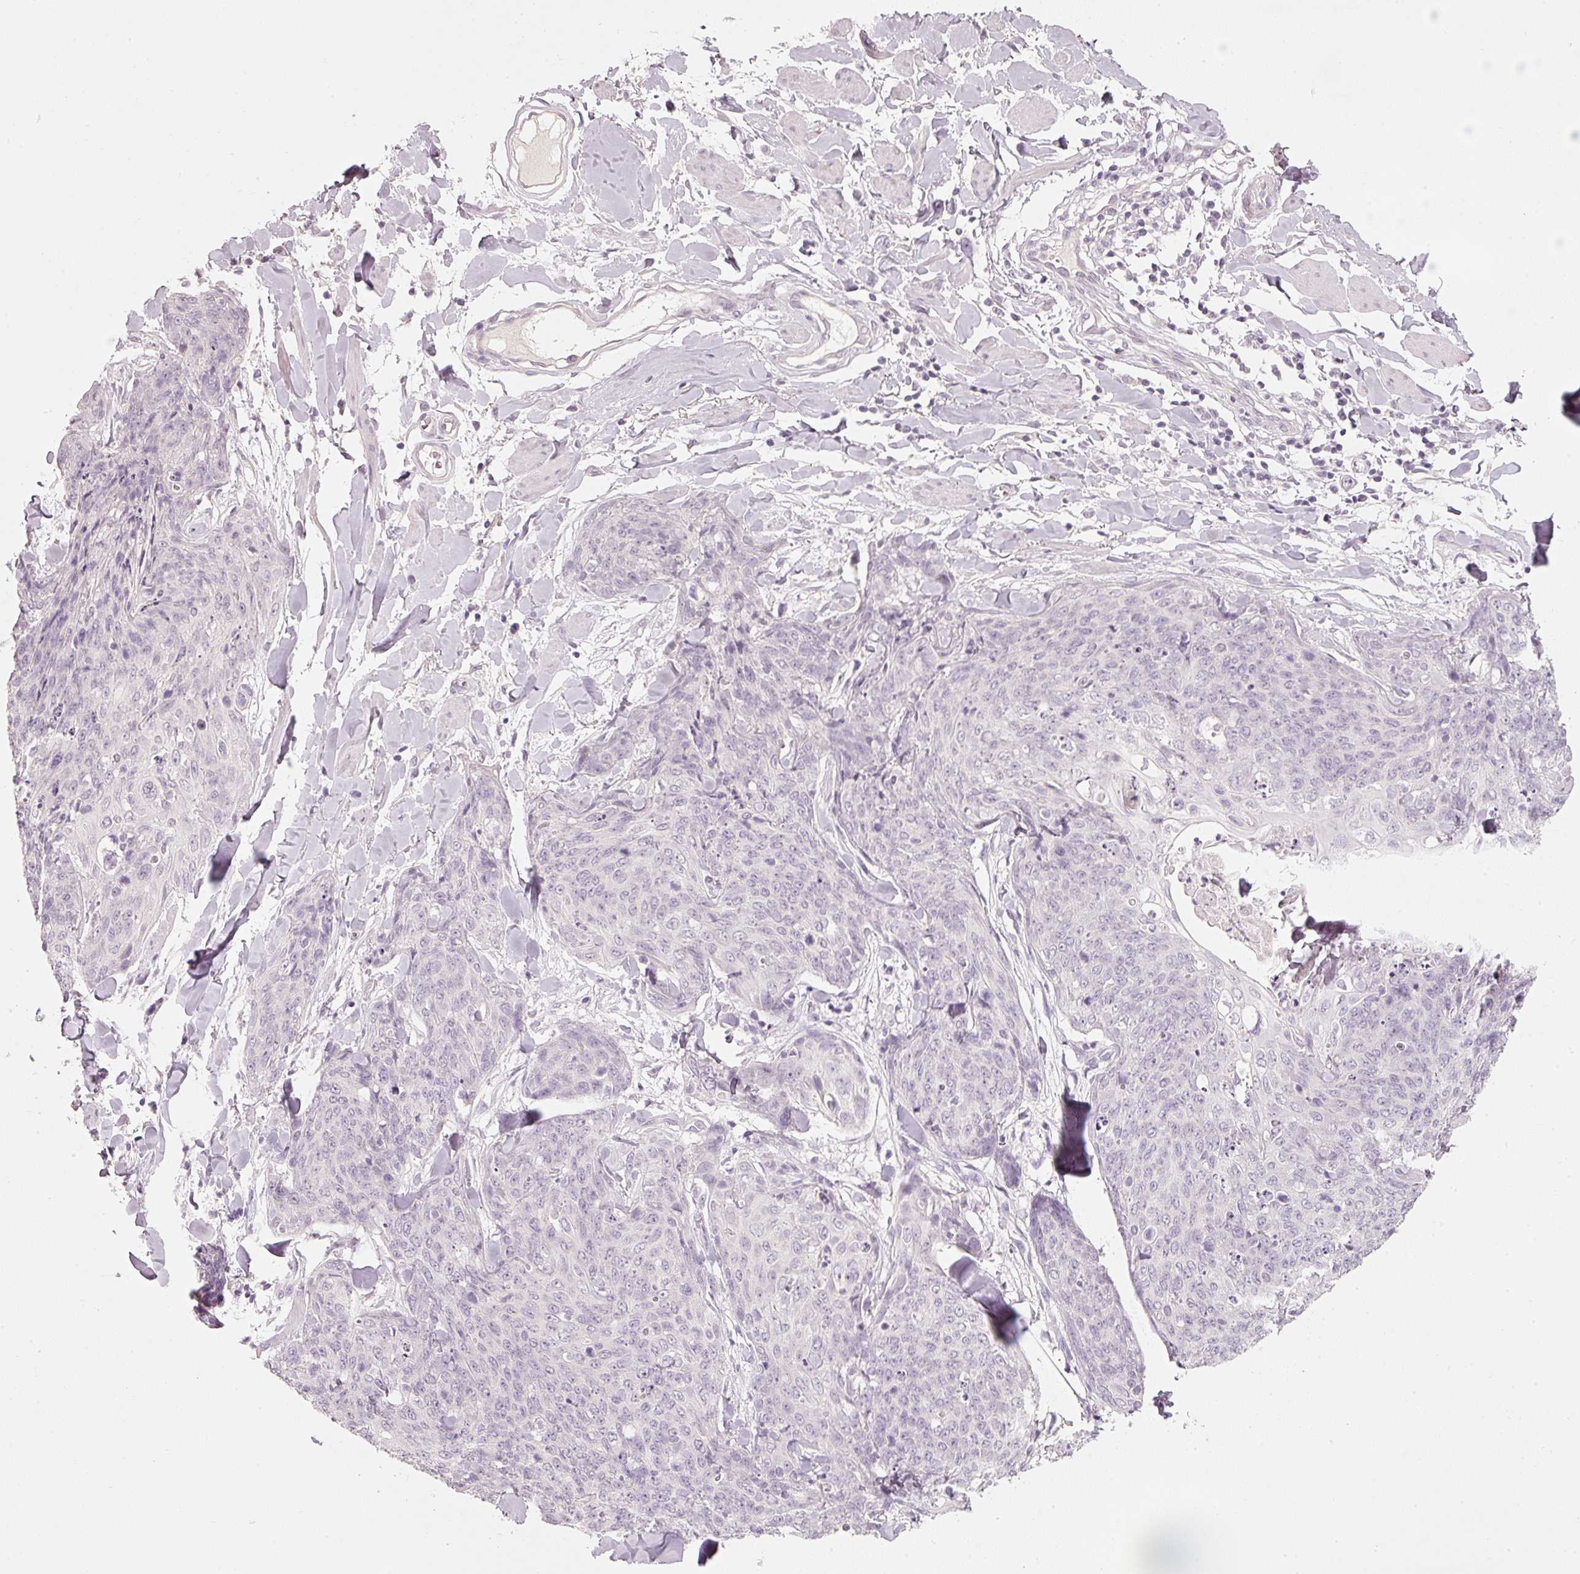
{"staining": {"intensity": "negative", "quantity": "none", "location": "none"}, "tissue": "skin cancer", "cell_type": "Tumor cells", "image_type": "cancer", "snomed": [{"axis": "morphology", "description": "Squamous cell carcinoma, NOS"}, {"axis": "topography", "description": "Skin"}, {"axis": "topography", "description": "Vulva"}], "caption": "IHC histopathology image of neoplastic tissue: human skin cancer stained with DAB demonstrates no significant protein positivity in tumor cells. The staining was performed using DAB (3,3'-diaminobenzidine) to visualize the protein expression in brown, while the nuclei were stained in blue with hematoxylin (Magnification: 20x).", "gene": "STEAP1", "patient": {"sex": "female", "age": 85}}